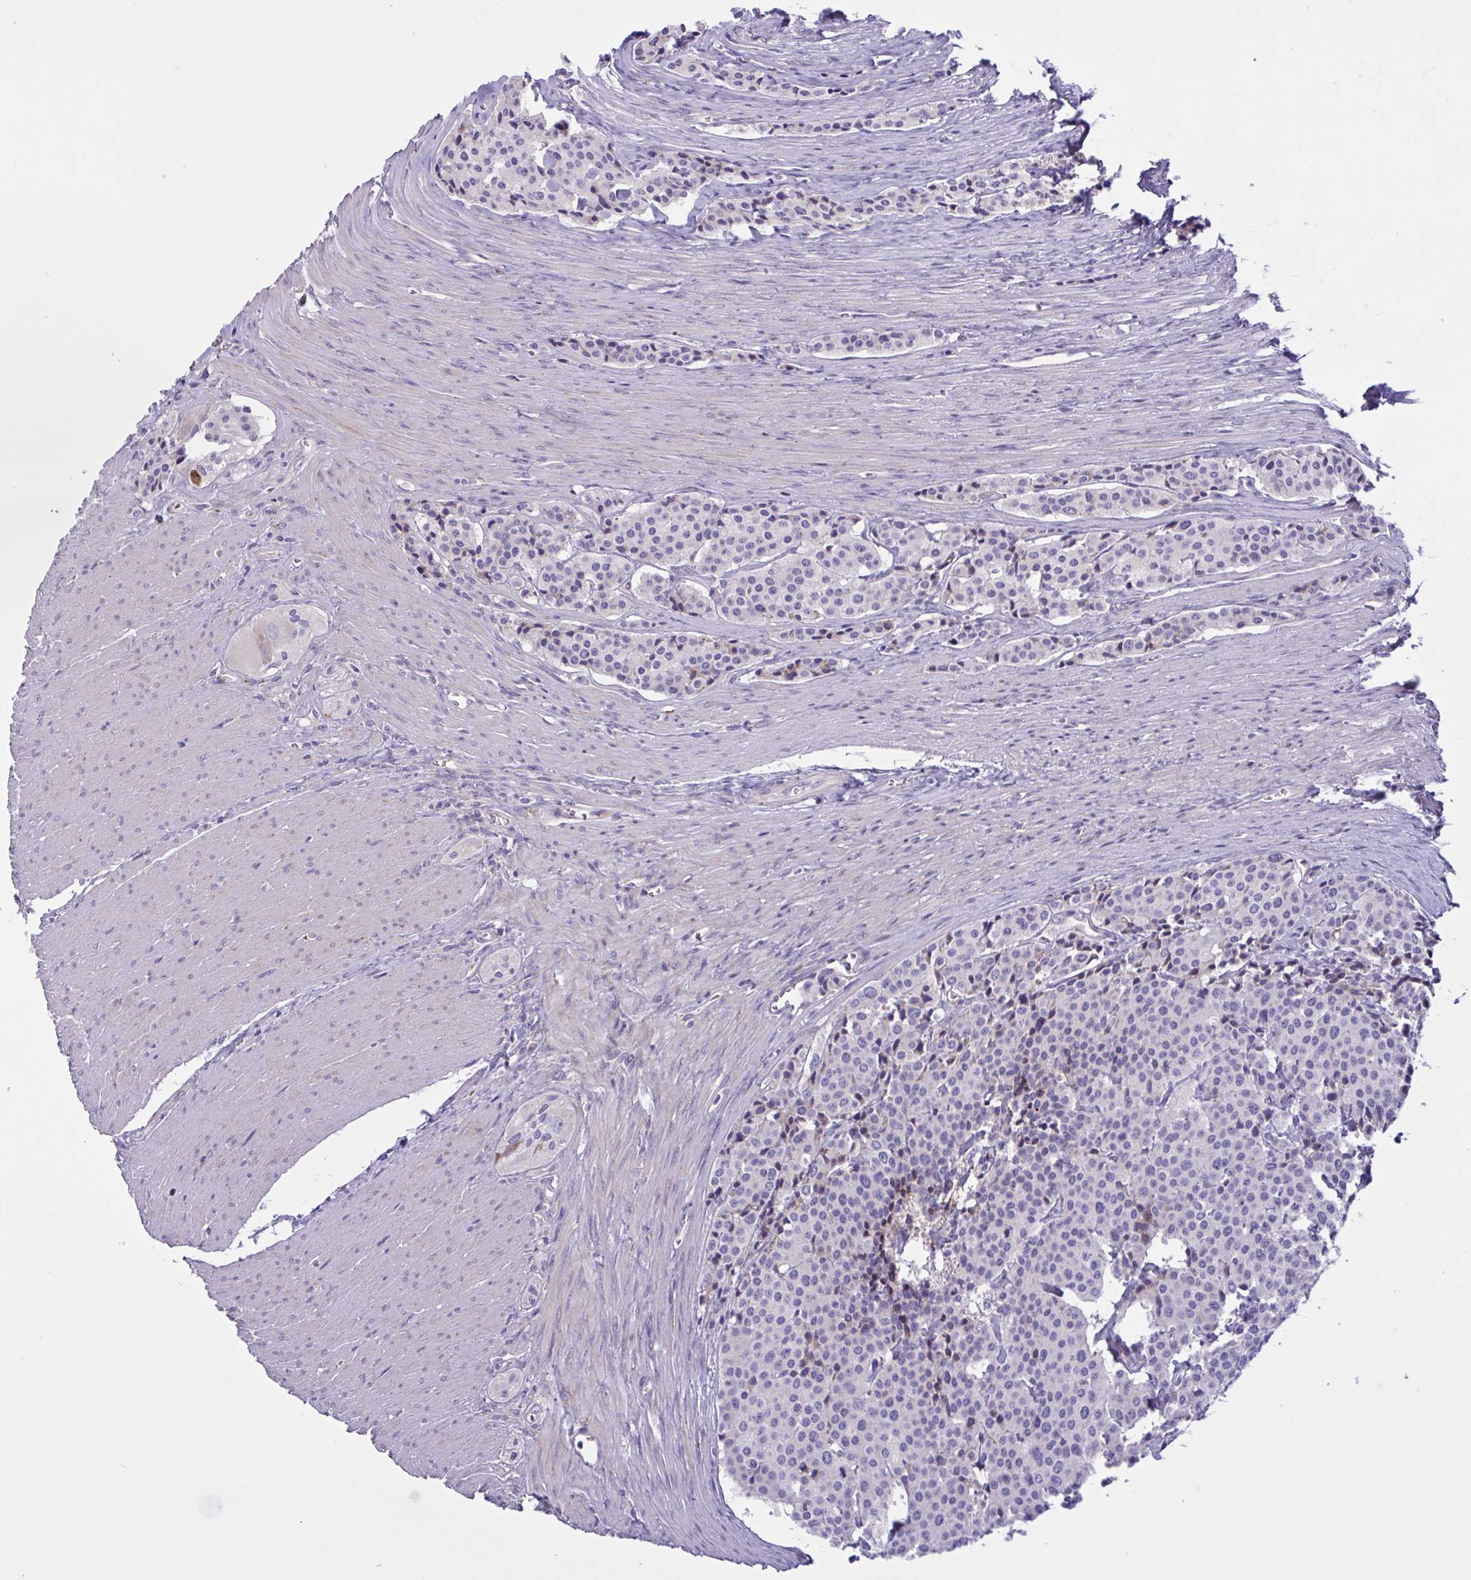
{"staining": {"intensity": "negative", "quantity": "none", "location": "none"}, "tissue": "carcinoid", "cell_type": "Tumor cells", "image_type": "cancer", "snomed": [{"axis": "morphology", "description": "Carcinoid, malignant, NOS"}, {"axis": "topography", "description": "Small intestine"}], "caption": "This image is of carcinoid (malignant) stained with immunohistochemistry to label a protein in brown with the nuclei are counter-stained blue. There is no positivity in tumor cells.", "gene": "DSC3", "patient": {"sex": "male", "age": 73}}